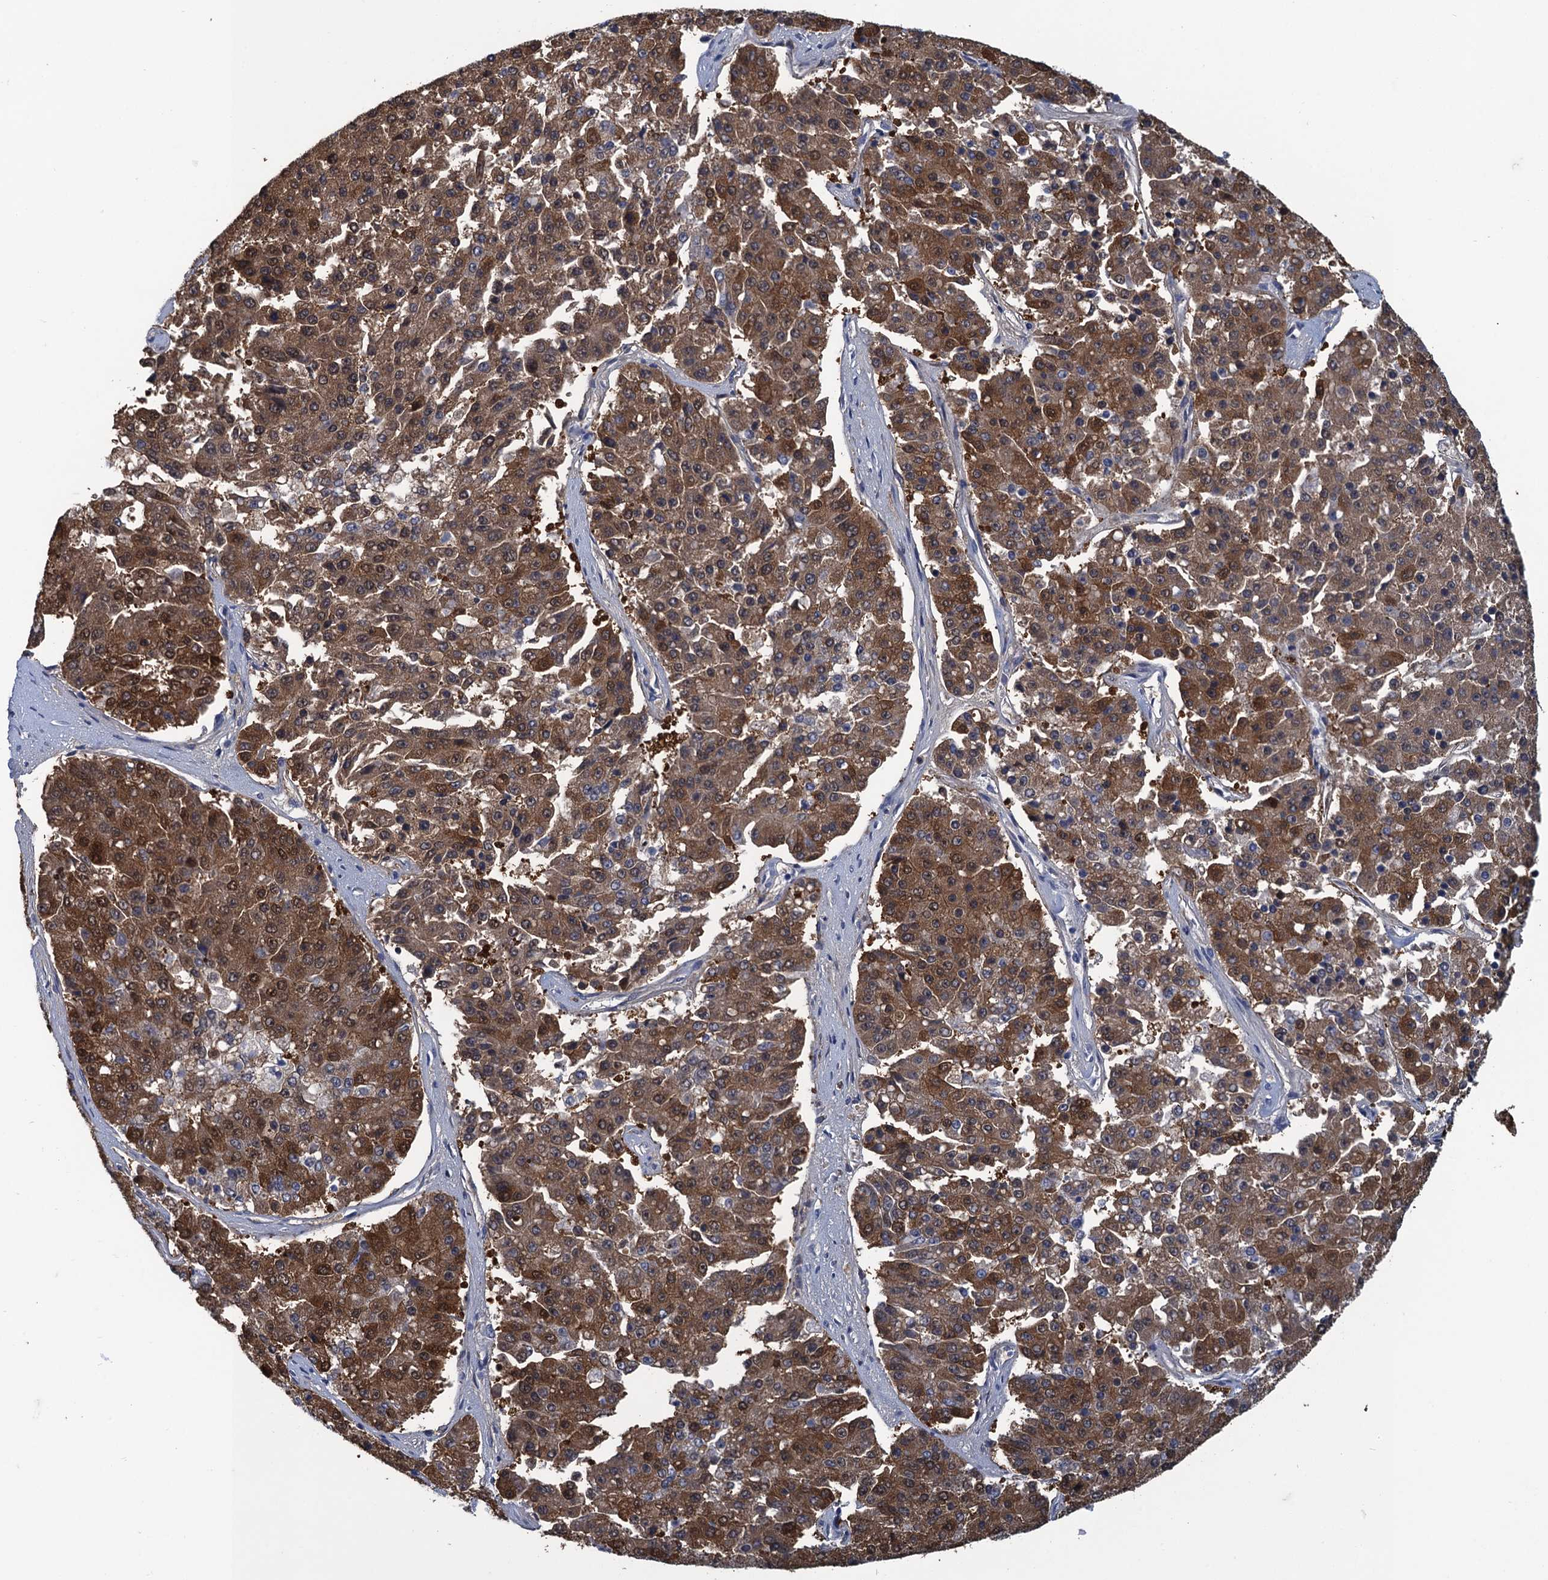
{"staining": {"intensity": "moderate", "quantity": ">75%", "location": "cytoplasmic/membranous,nuclear"}, "tissue": "pancreatic cancer", "cell_type": "Tumor cells", "image_type": "cancer", "snomed": [{"axis": "morphology", "description": "Adenocarcinoma, NOS"}, {"axis": "topography", "description": "Pancreas"}], "caption": "High-magnification brightfield microscopy of pancreatic cancer stained with DAB (brown) and counterstained with hematoxylin (blue). tumor cells exhibit moderate cytoplasmic/membranous and nuclear staining is seen in about>75% of cells. (DAB (3,3'-diaminobenzidine) = brown stain, brightfield microscopy at high magnification).", "gene": "GINS3", "patient": {"sex": "male", "age": 50}}